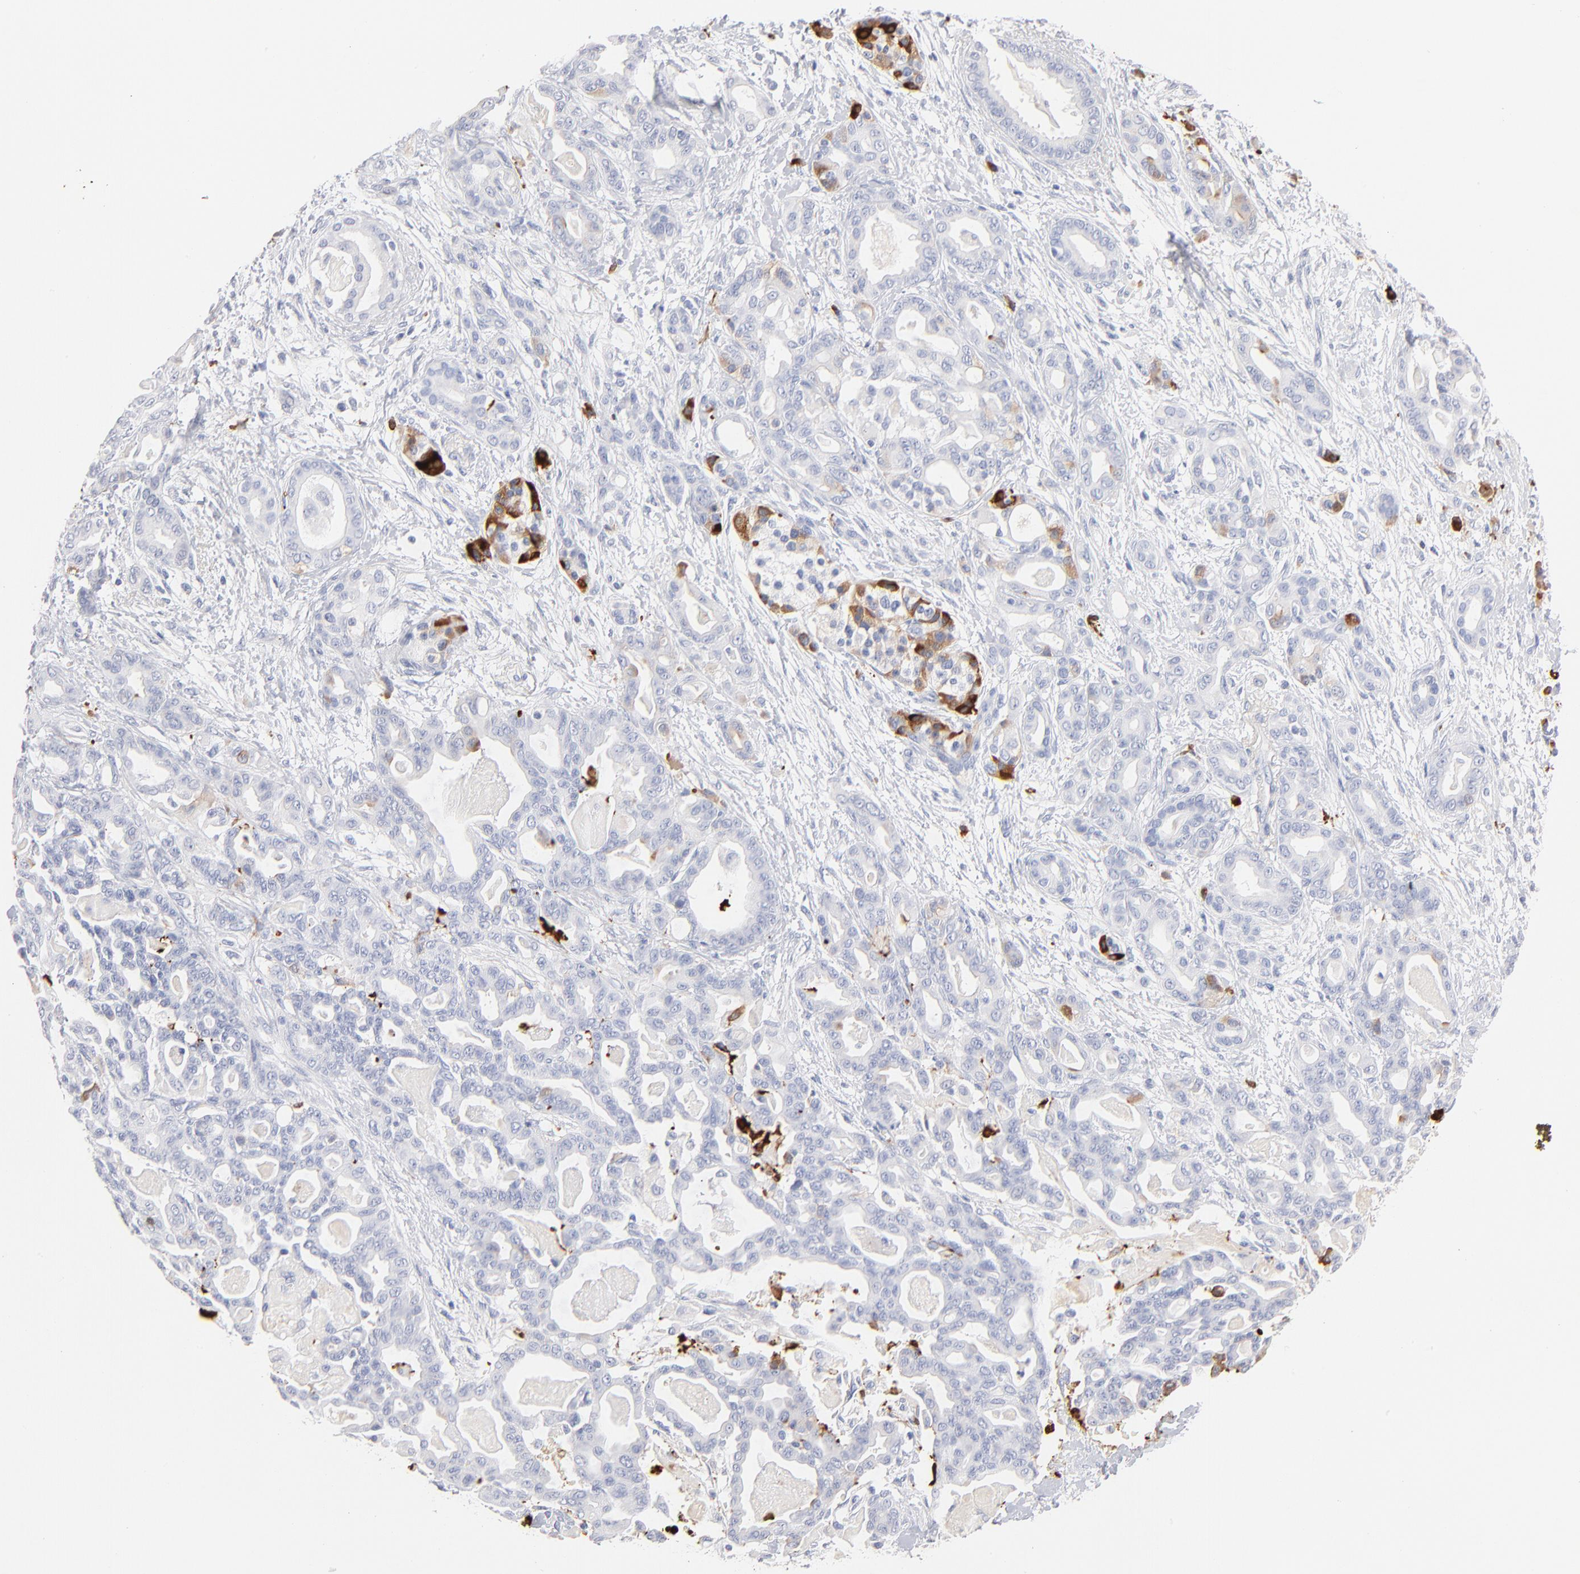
{"staining": {"intensity": "moderate", "quantity": "<25%", "location": "cytoplasmic/membranous"}, "tissue": "pancreatic cancer", "cell_type": "Tumor cells", "image_type": "cancer", "snomed": [{"axis": "morphology", "description": "Adenocarcinoma, NOS"}, {"axis": "topography", "description": "Pancreas"}], "caption": "This image displays immunohistochemistry staining of human pancreatic adenocarcinoma, with low moderate cytoplasmic/membranous staining in approximately <25% of tumor cells.", "gene": "APOH", "patient": {"sex": "male", "age": 63}}